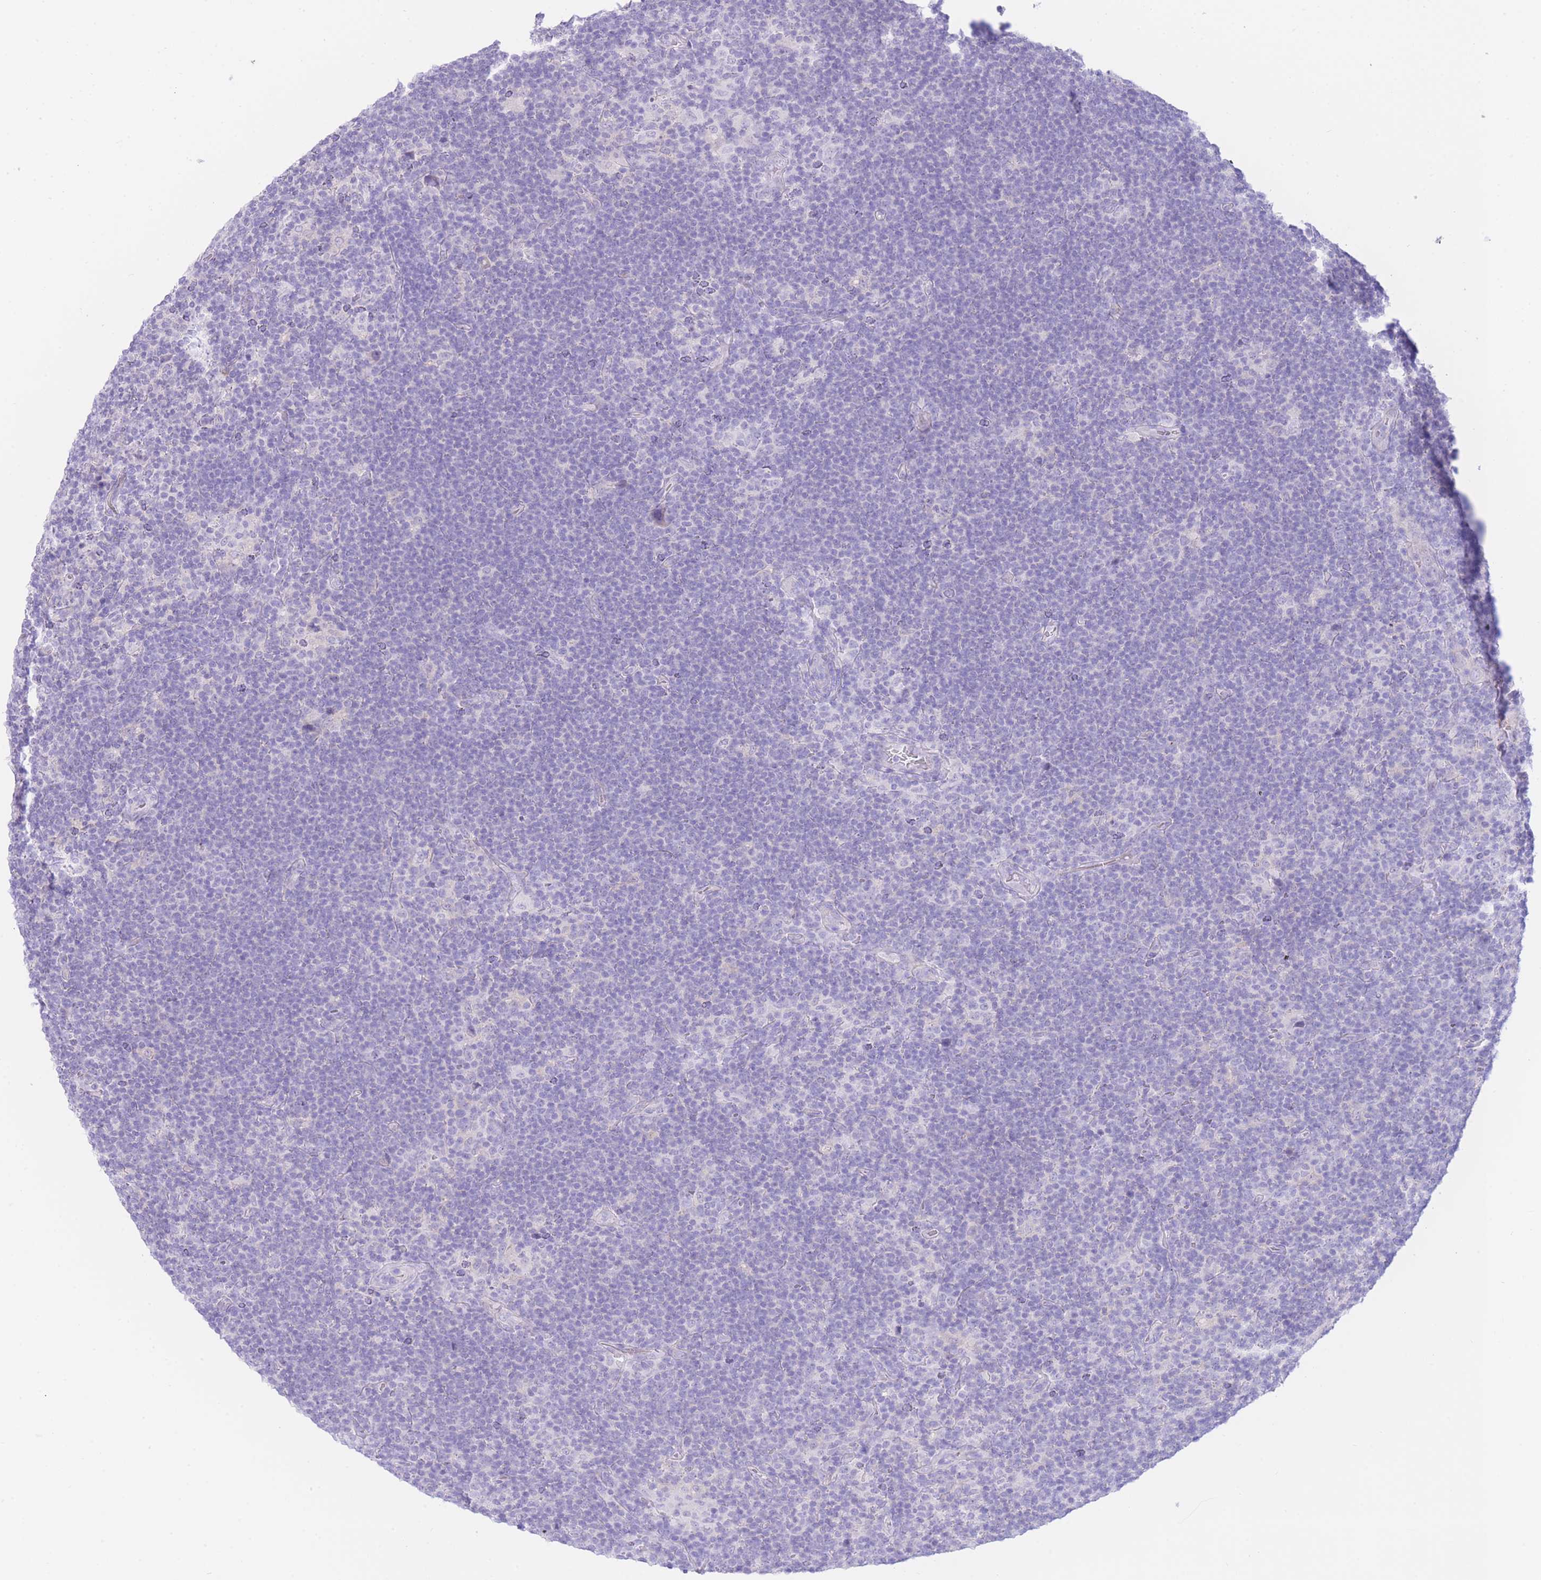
{"staining": {"intensity": "negative", "quantity": "none", "location": "none"}, "tissue": "lymphoma", "cell_type": "Tumor cells", "image_type": "cancer", "snomed": [{"axis": "morphology", "description": "Hodgkin's disease, NOS"}, {"axis": "topography", "description": "Lymph node"}], "caption": "A high-resolution micrograph shows immunohistochemistry staining of Hodgkin's disease, which demonstrates no significant staining in tumor cells.", "gene": "ZNF212", "patient": {"sex": "female", "age": 57}}